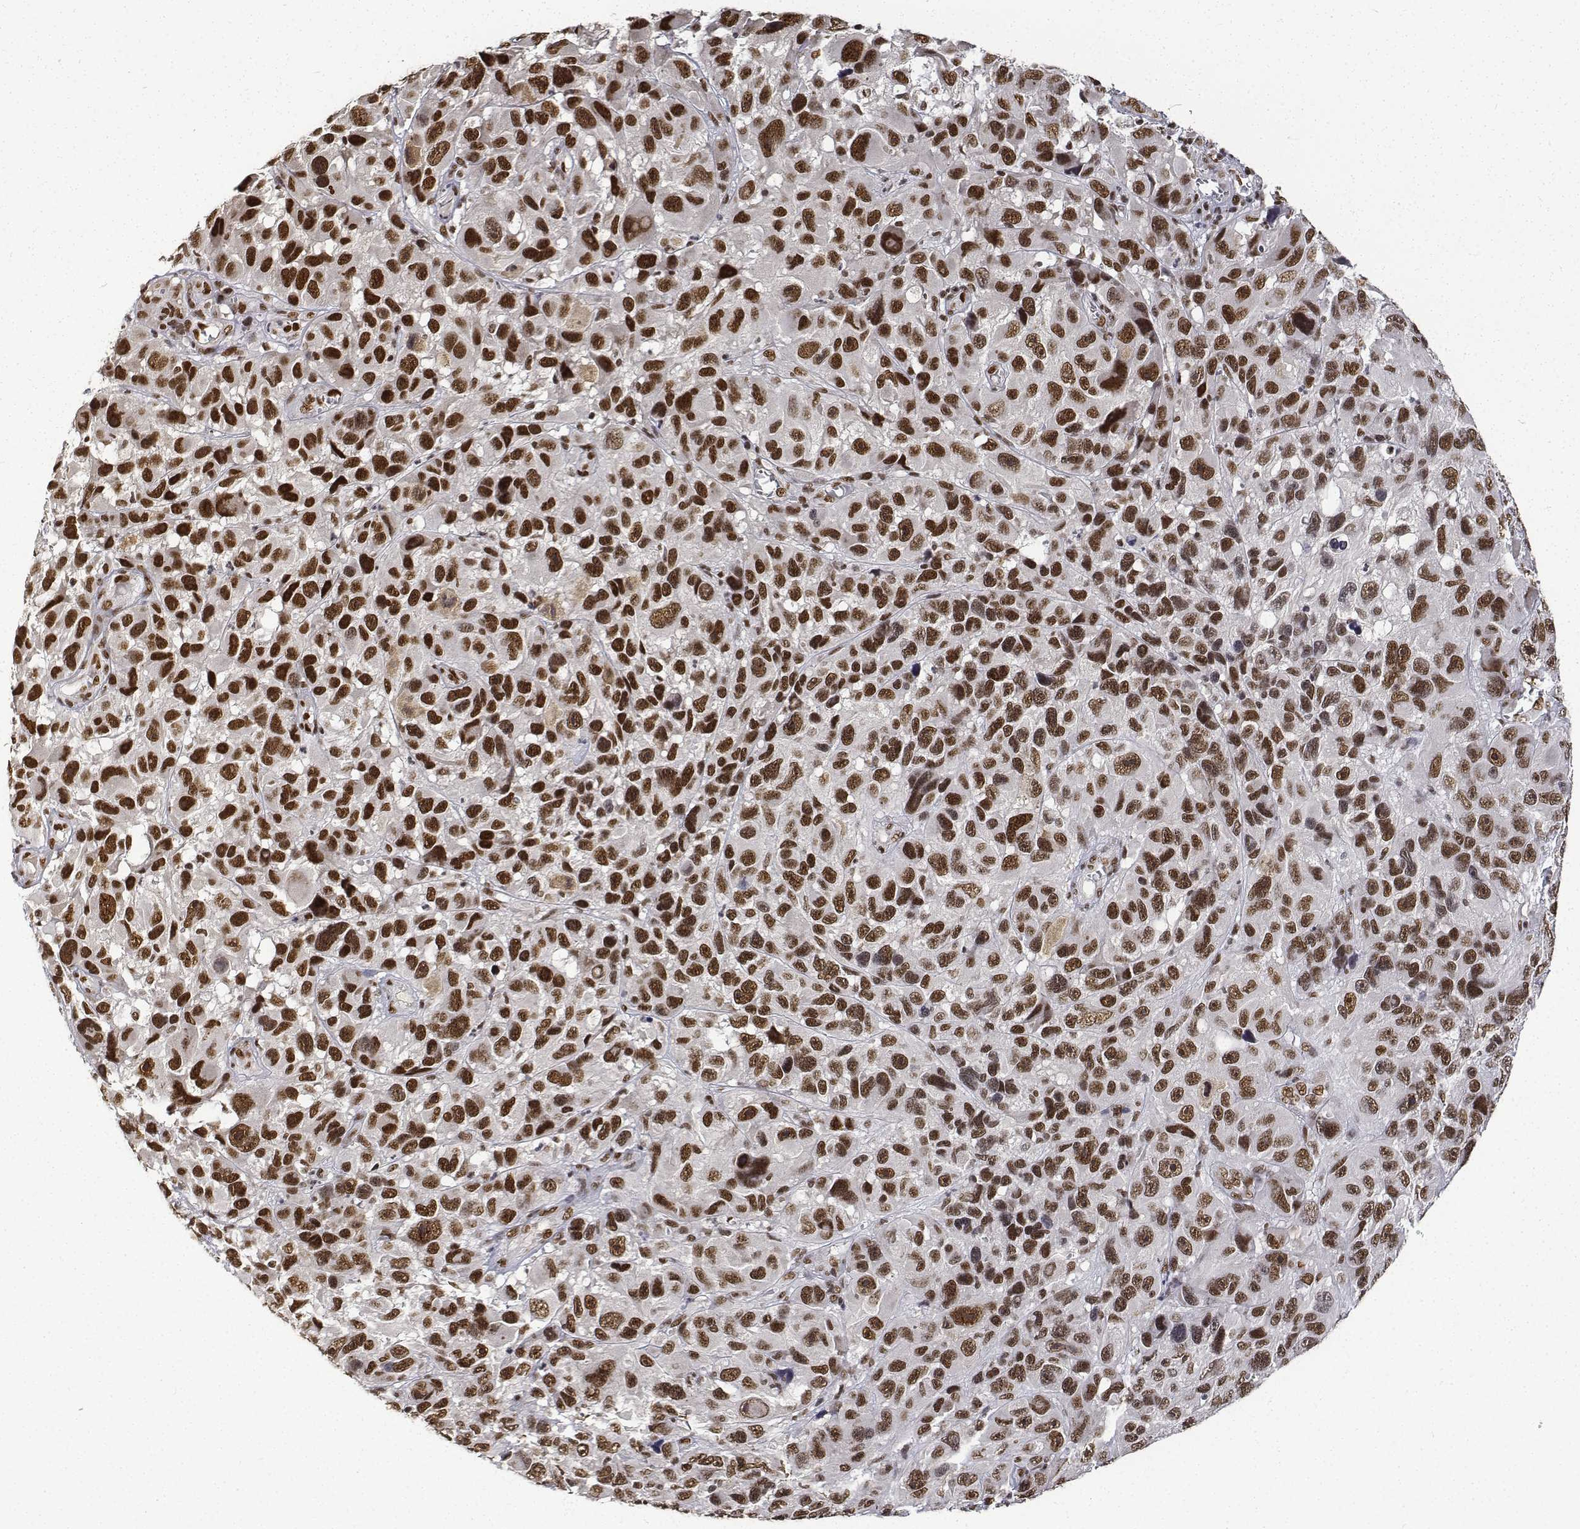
{"staining": {"intensity": "strong", "quantity": ">75%", "location": "nuclear"}, "tissue": "melanoma", "cell_type": "Tumor cells", "image_type": "cancer", "snomed": [{"axis": "morphology", "description": "Malignant melanoma, NOS"}, {"axis": "topography", "description": "Skin"}], "caption": "Immunohistochemistry image of malignant melanoma stained for a protein (brown), which demonstrates high levels of strong nuclear staining in about >75% of tumor cells.", "gene": "ATRX", "patient": {"sex": "male", "age": 53}}